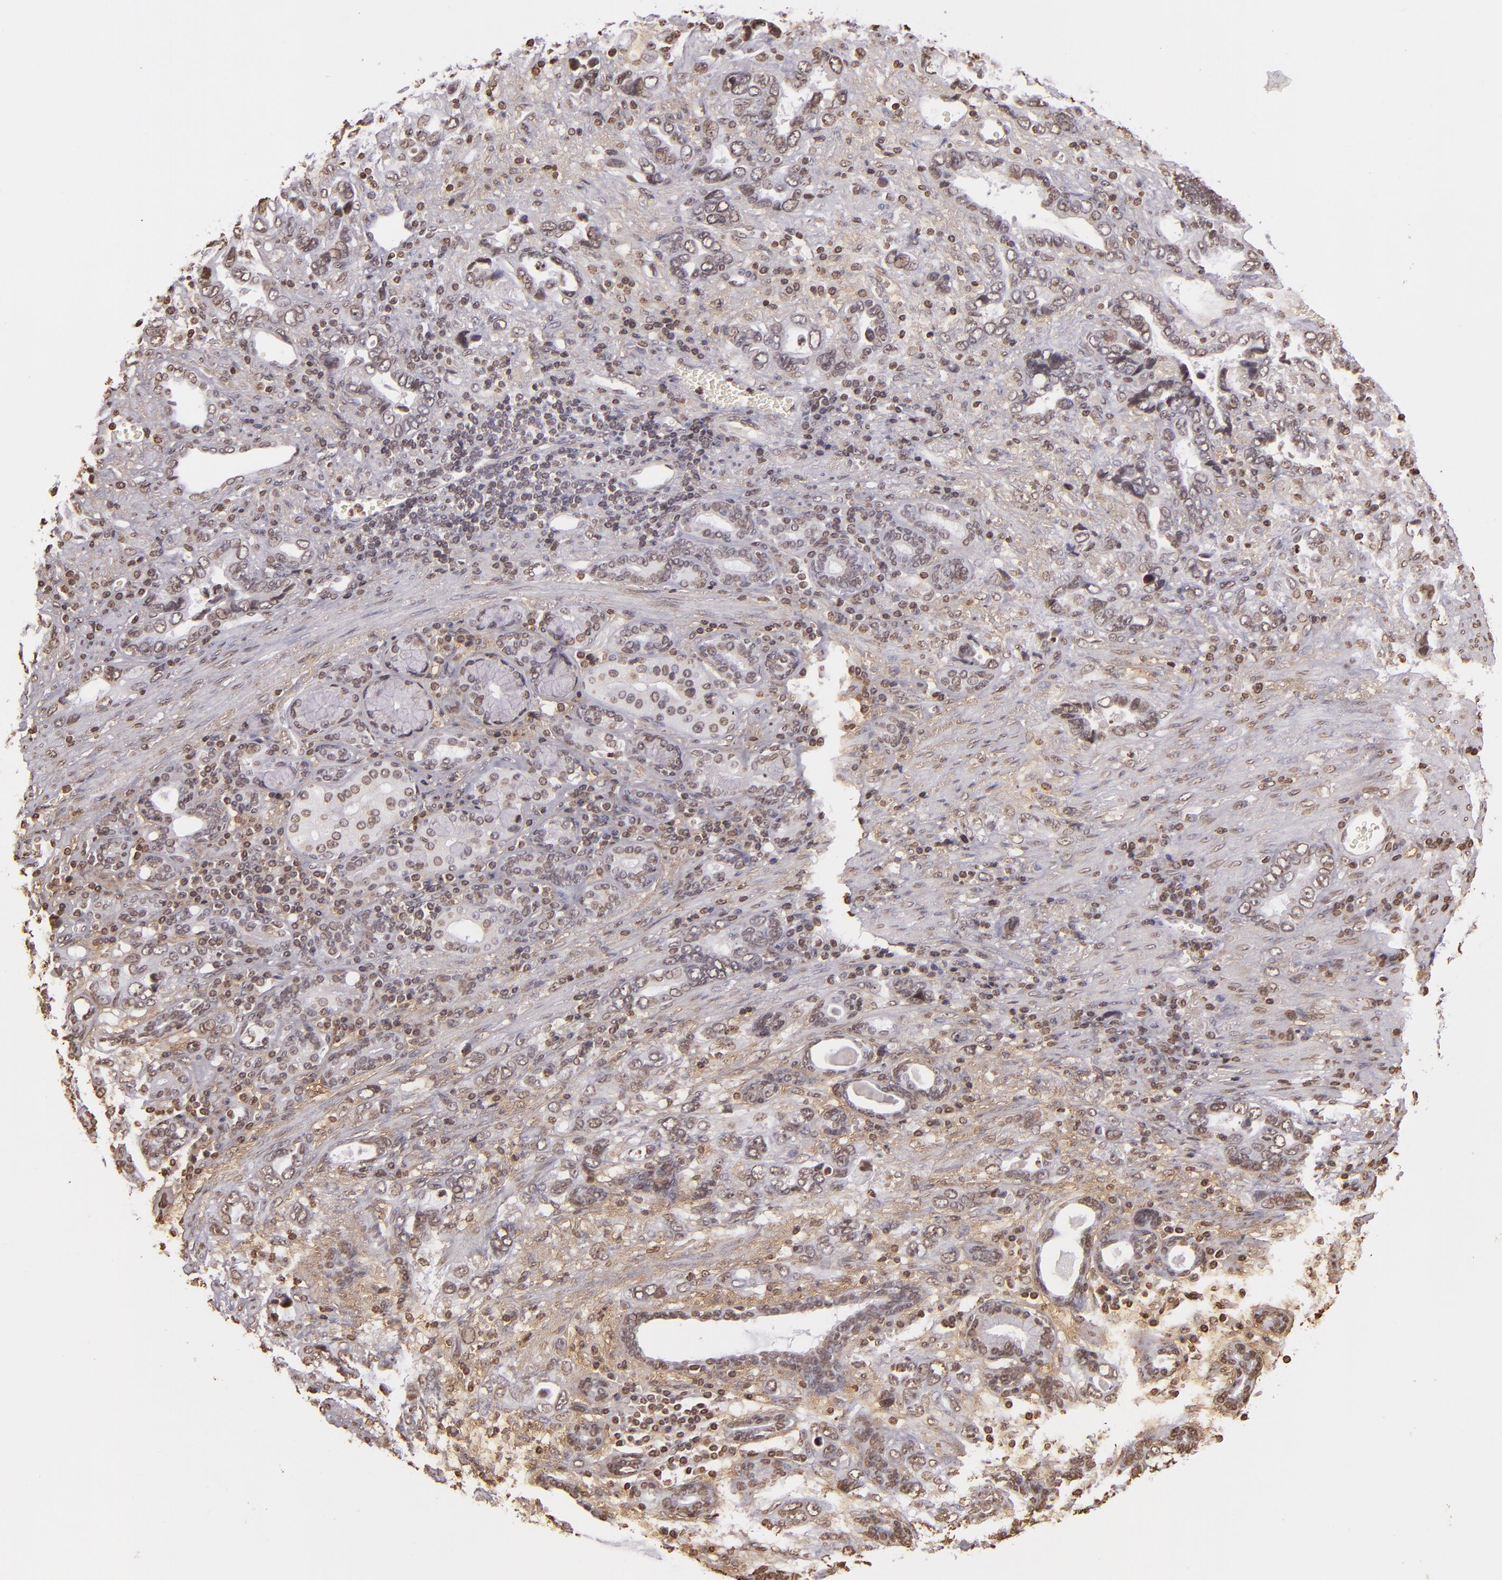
{"staining": {"intensity": "weak", "quantity": "<25%", "location": "nuclear"}, "tissue": "stomach cancer", "cell_type": "Tumor cells", "image_type": "cancer", "snomed": [{"axis": "morphology", "description": "Adenocarcinoma, NOS"}, {"axis": "topography", "description": "Stomach"}], "caption": "Stomach cancer stained for a protein using immunohistochemistry demonstrates no positivity tumor cells.", "gene": "THRB", "patient": {"sex": "male", "age": 78}}